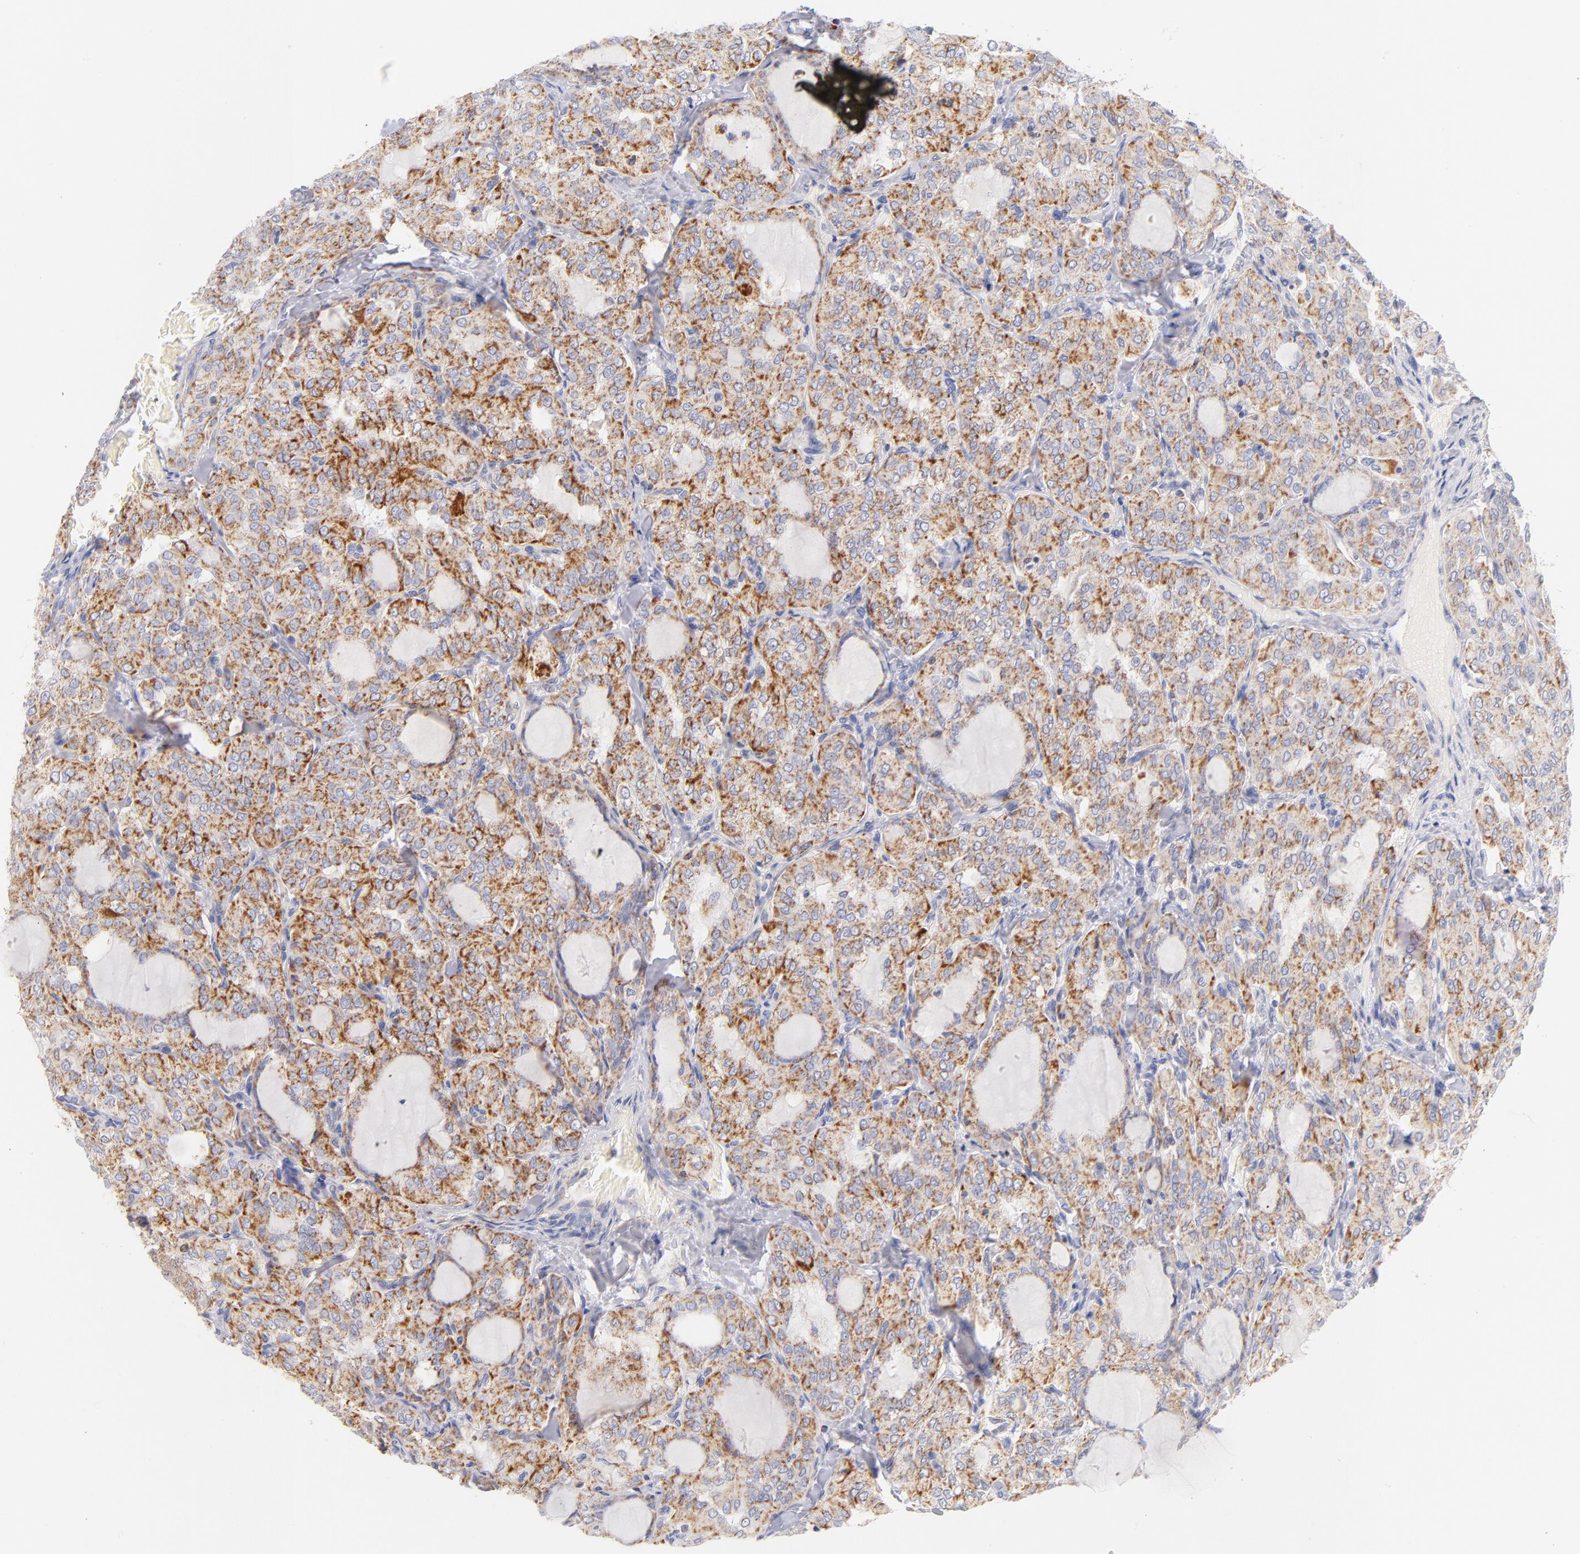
{"staining": {"intensity": "moderate", "quantity": ">75%", "location": "cytoplasmic/membranous"}, "tissue": "thyroid cancer", "cell_type": "Tumor cells", "image_type": "cancer", "snomed": [{"axis": "morphology", "description": "Papillary adenocarcinoma, NOS"}, {"axis": "topography", "description": "Thyroid gland"}], "caption": "A brown stain highlights moderate cytoplasmic/membranous expression of a protein in human thyroid cancer (papillary adenocarcinoma) tumor cells.", "gene": "AIFM1", "patient": {"sex": "male", "age": 20}}